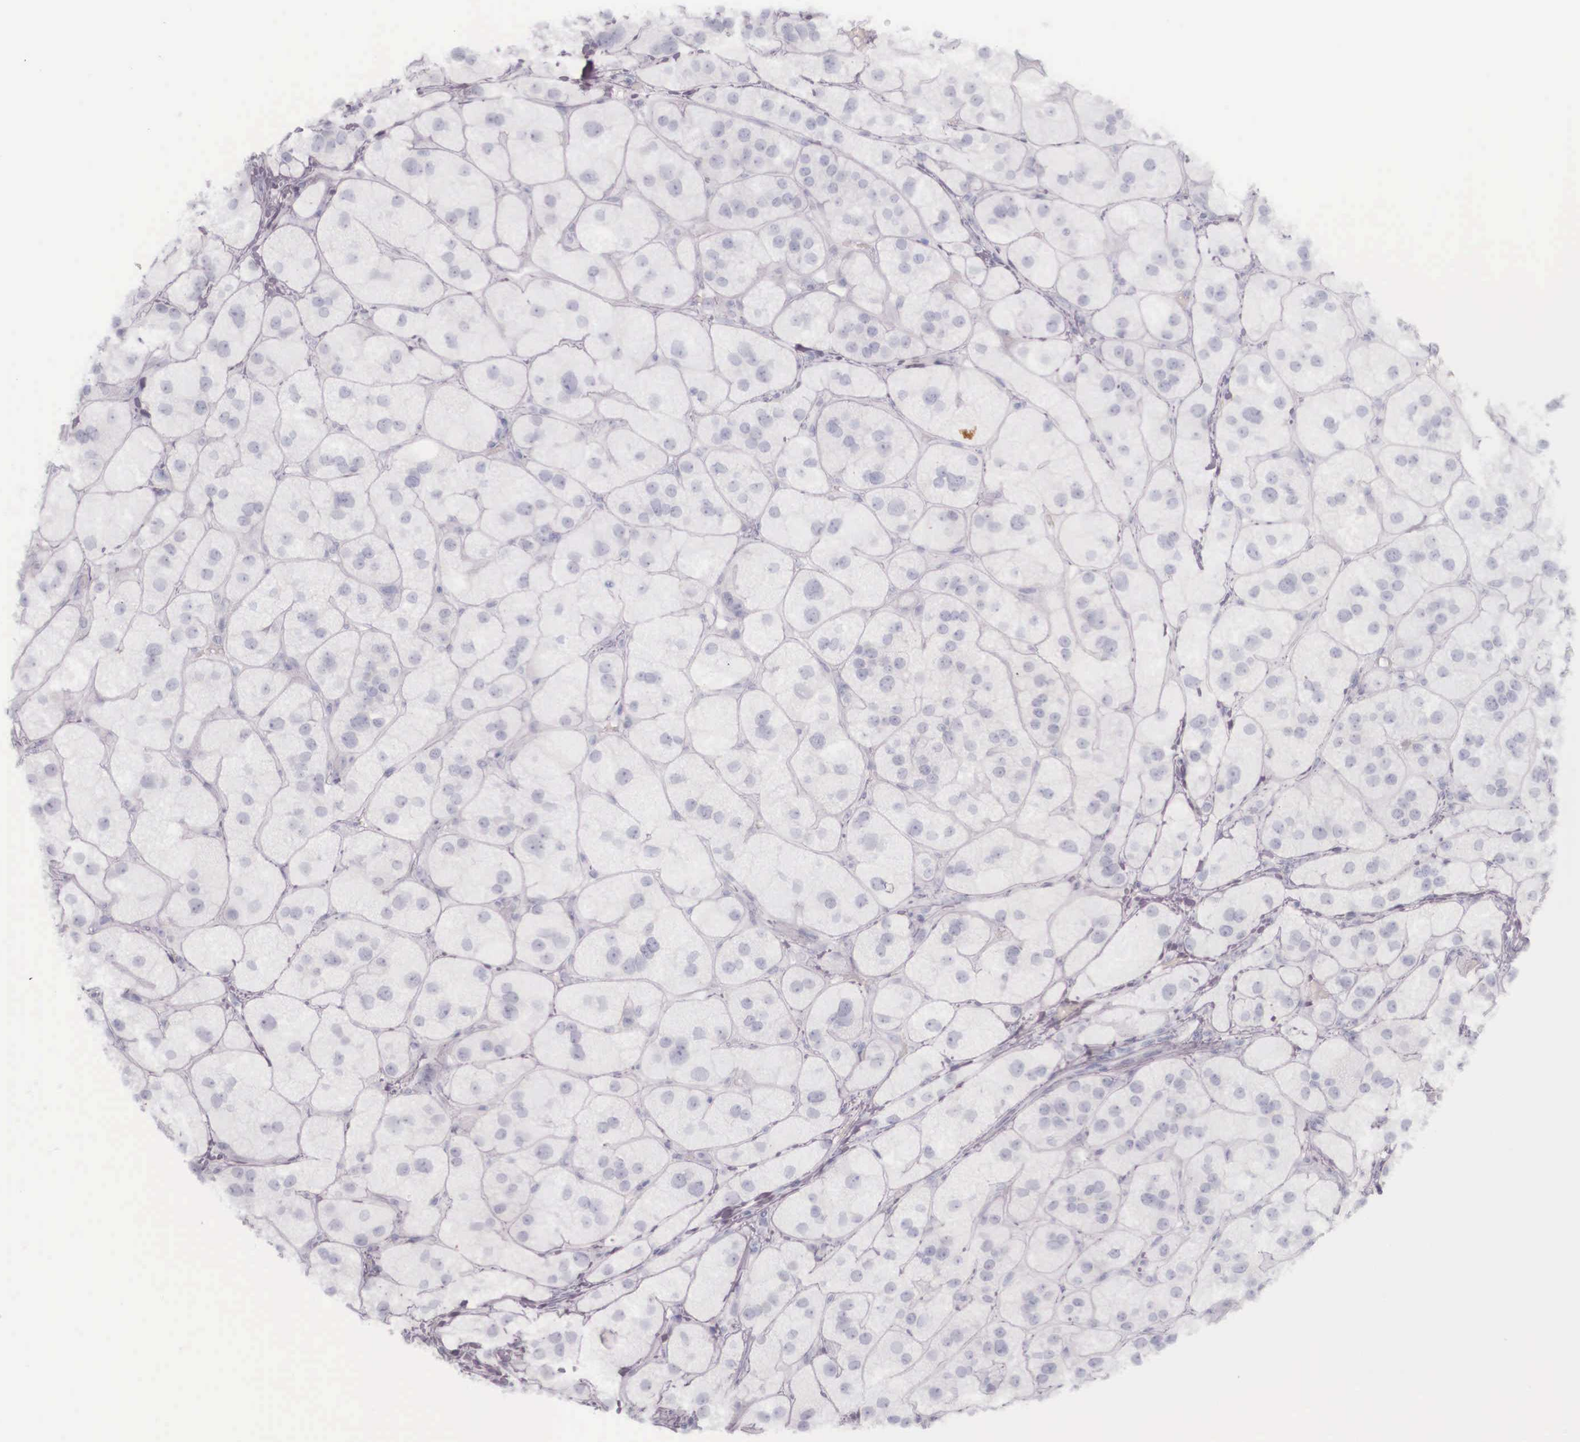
{"staining": {"intensity": "negative", "quantity": "none", "location": "none"}, "tissue": "adrenal gland", "cell_type": "Glandular cells", "image_type": "normal", "snomed": [{"axis": "morphology", "description": "Normal tissue, NOS"}, {"axis": "topography", "description": "Adrenal gland"}], "caption": "This photomicrograph is of benign adrenal gland stained with immunohistochemistry (IHC) to label a protein in brown with the nuclei are counter-stained blue. There is no positivity in glandular cells. (Stains: DAB (3,3'-diaminobenzidine) immunohistochemistry with hematoxylin counter stain, Microscopy: brightfield microscopy at high magnification).", "gene": "KRT14", "patient": {"sex": "female", "age": 60}}